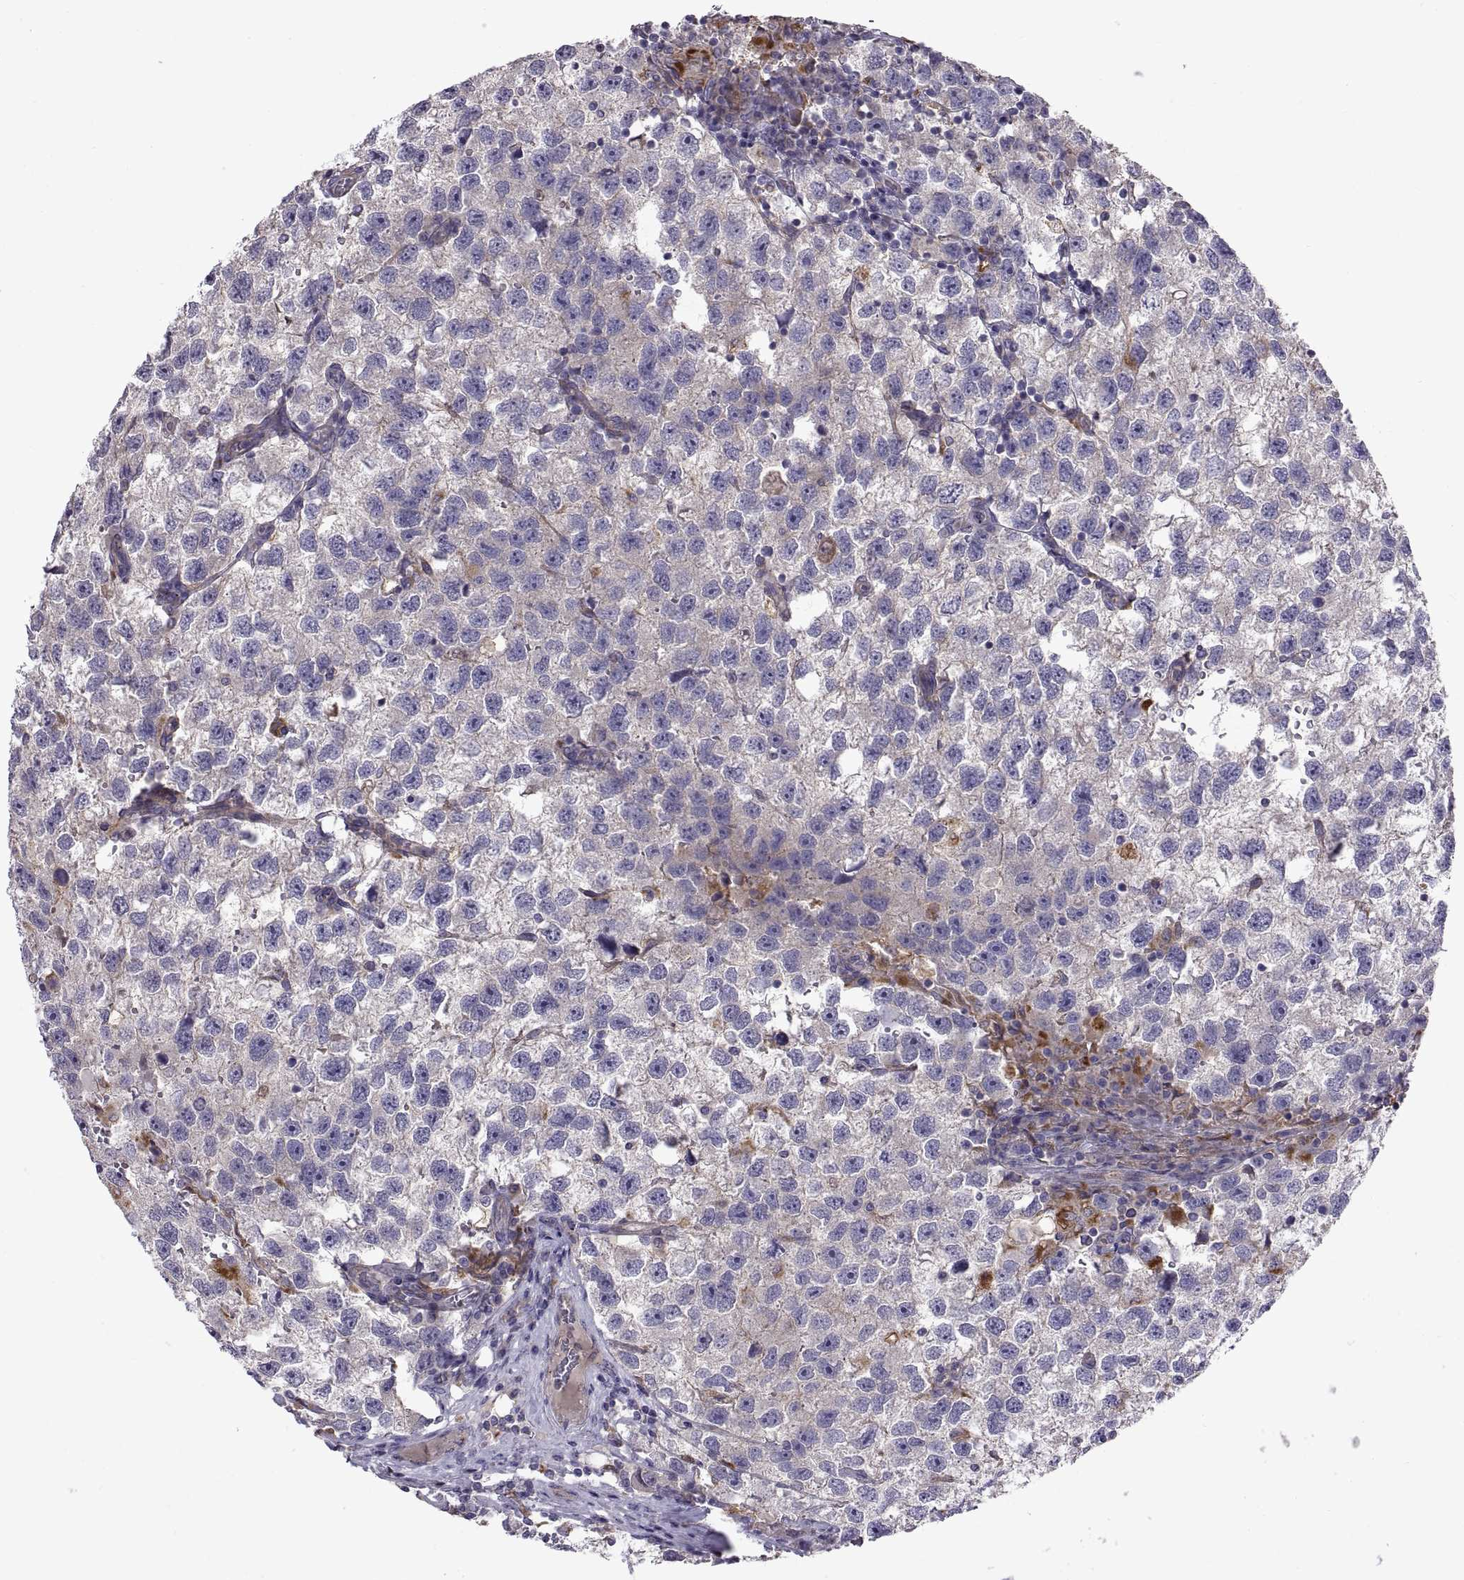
{"staining": {"intensity": "negative", "quantity": "none", "location": "none"}, "tissue": "testis cancer", "cell_type": "Tumor cells", "image_type": "cancer", "snomed": [{"axis": "morphology", "description": "Seminoma, NOS"}, {"axis": "topography", "description": "Testis"}], "caption": "Immunohistochemistry (IHC) histopathology image of neoplastic tissue: seminoma (testis) stained with DAB (3,3'-diaminobenzidine) demonstrates no significant protein expression in tumor cells.", "gene": "ARSL", "patient": {"sex": "male", "age": 26}}